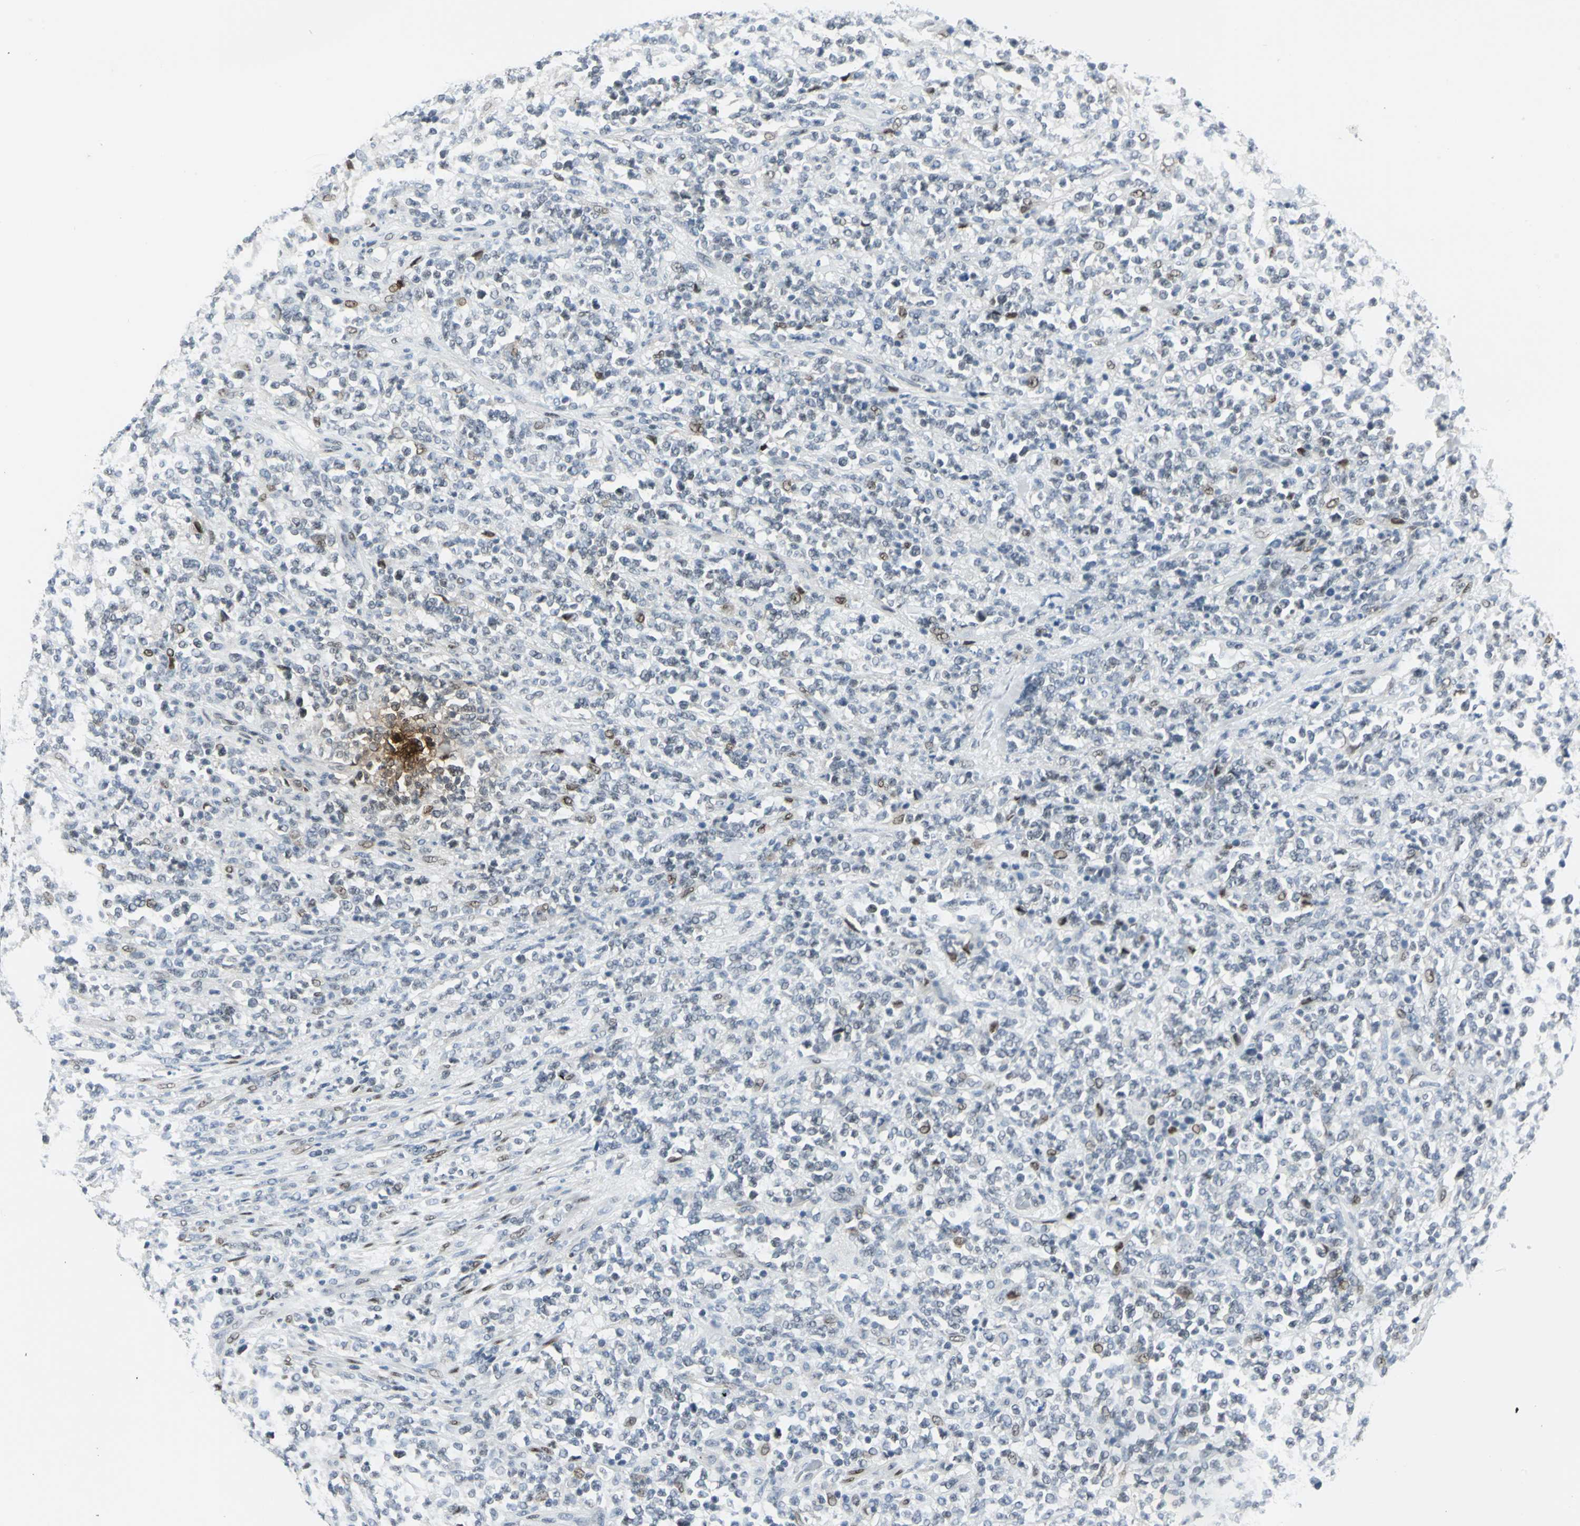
{"staining": {"intensity": "moderate", "quantity": "<25%", "location": "nuclear"}, "tissue": "lymphoma", "cell_type": "Tumor cells", "image_type": "cancer", "snomed": [{"axis": "morphology", "description": "Malignant lymphoma, non-Hodgkin's type, High grade"}, {"axis": "topography", "description": "Soft tissue"}], "caption": "DAB immunohistochemical staining of malignant lymphoma, non-Hodgkin's type (high-grade) shows moderate nuclear protein staining in approximately <25% of tumor cells.", "gene": "MEIS2", "patient": {"sex": "male", "age": 18}}